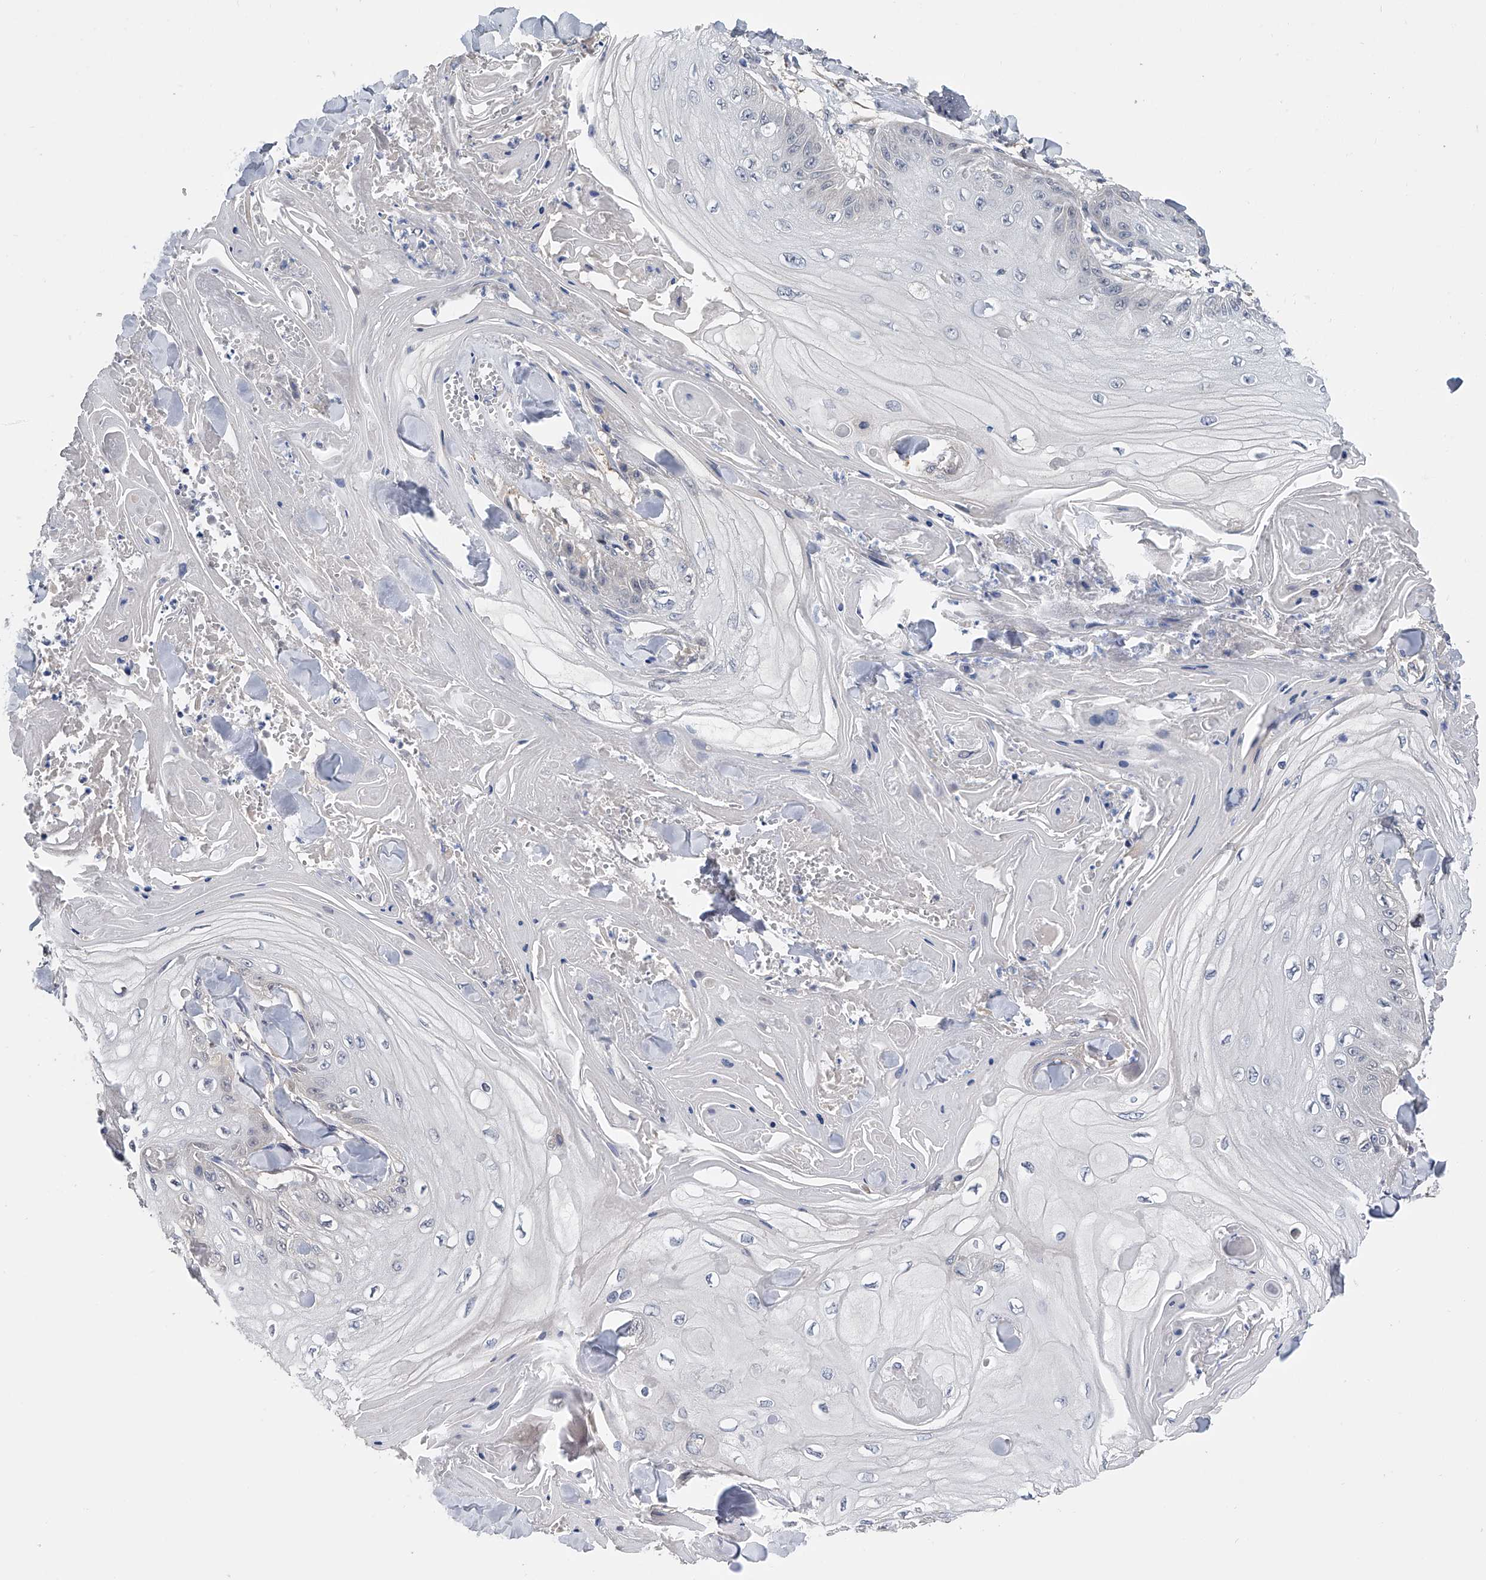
{"staining": {"intensity": "negative", "quantity": "none", "location": "none"}, "tissue": "skin cancer", "cell_type": "Tumor cells", "image_type": "cancer", "snomed": [{"axis": "morphology", "description": "Squamous cell carcinoma, NOS"}, {"axis": "topography", "description": "Skin"}], "caption": "The immunohistochemistry histopathology image has no significant staining in tumor cells of skin cancer tissue. The staining was performed using DAB to visualize the protein expression in brown, while the nuclei were stained in blue with hematoxylin (Magnification: 20x).", "gene": "PGM3", "patient": {"sex": "male", "age": 74}}